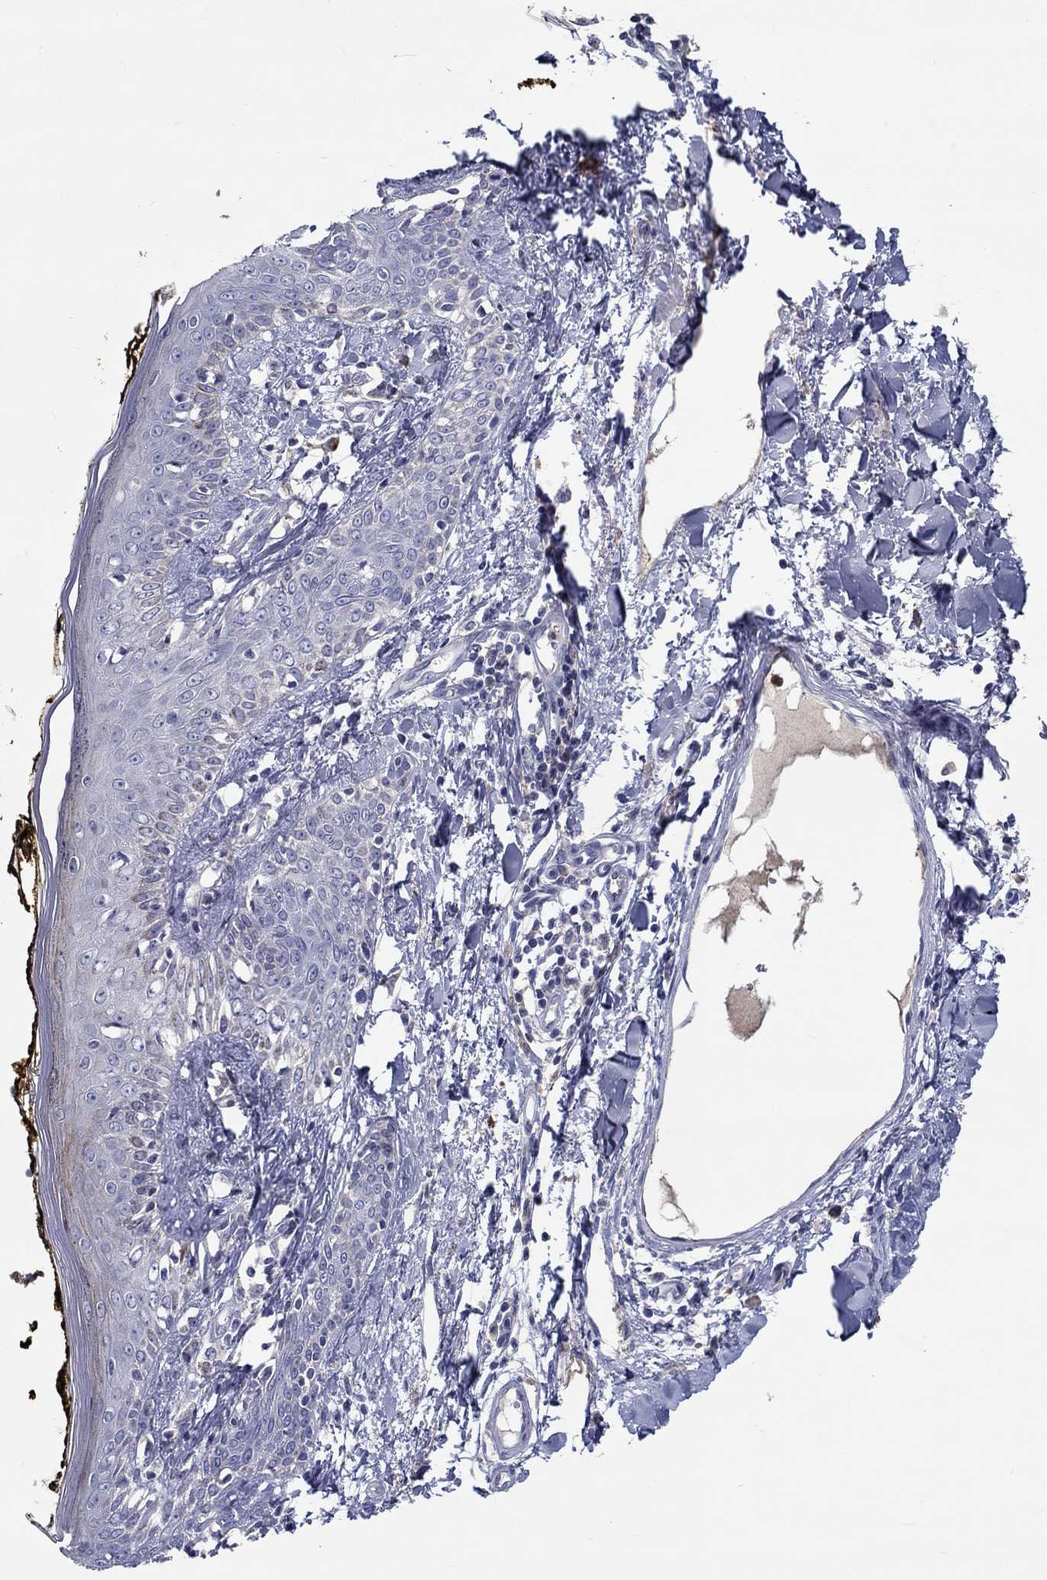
{"staining": {"intensity": "negative", "quantity": "none", "location": "none"}, "tissue": "skin", "cell_type": "Fibroblasts", "image_type": "normal", "snomed": [{"axis": "morphology", "description": "Normal tissue, NOS"}, {"axis": "topography", "description": "Skin"}], "caption": "This photomicrograph is of benign skin stained with IHC to label a protein in brown with the nuclei are counter-stained blue. There is no expression in fibroblasts.", "gene": "CHIT1", "patient": {"sex": "male", "age": 76}}